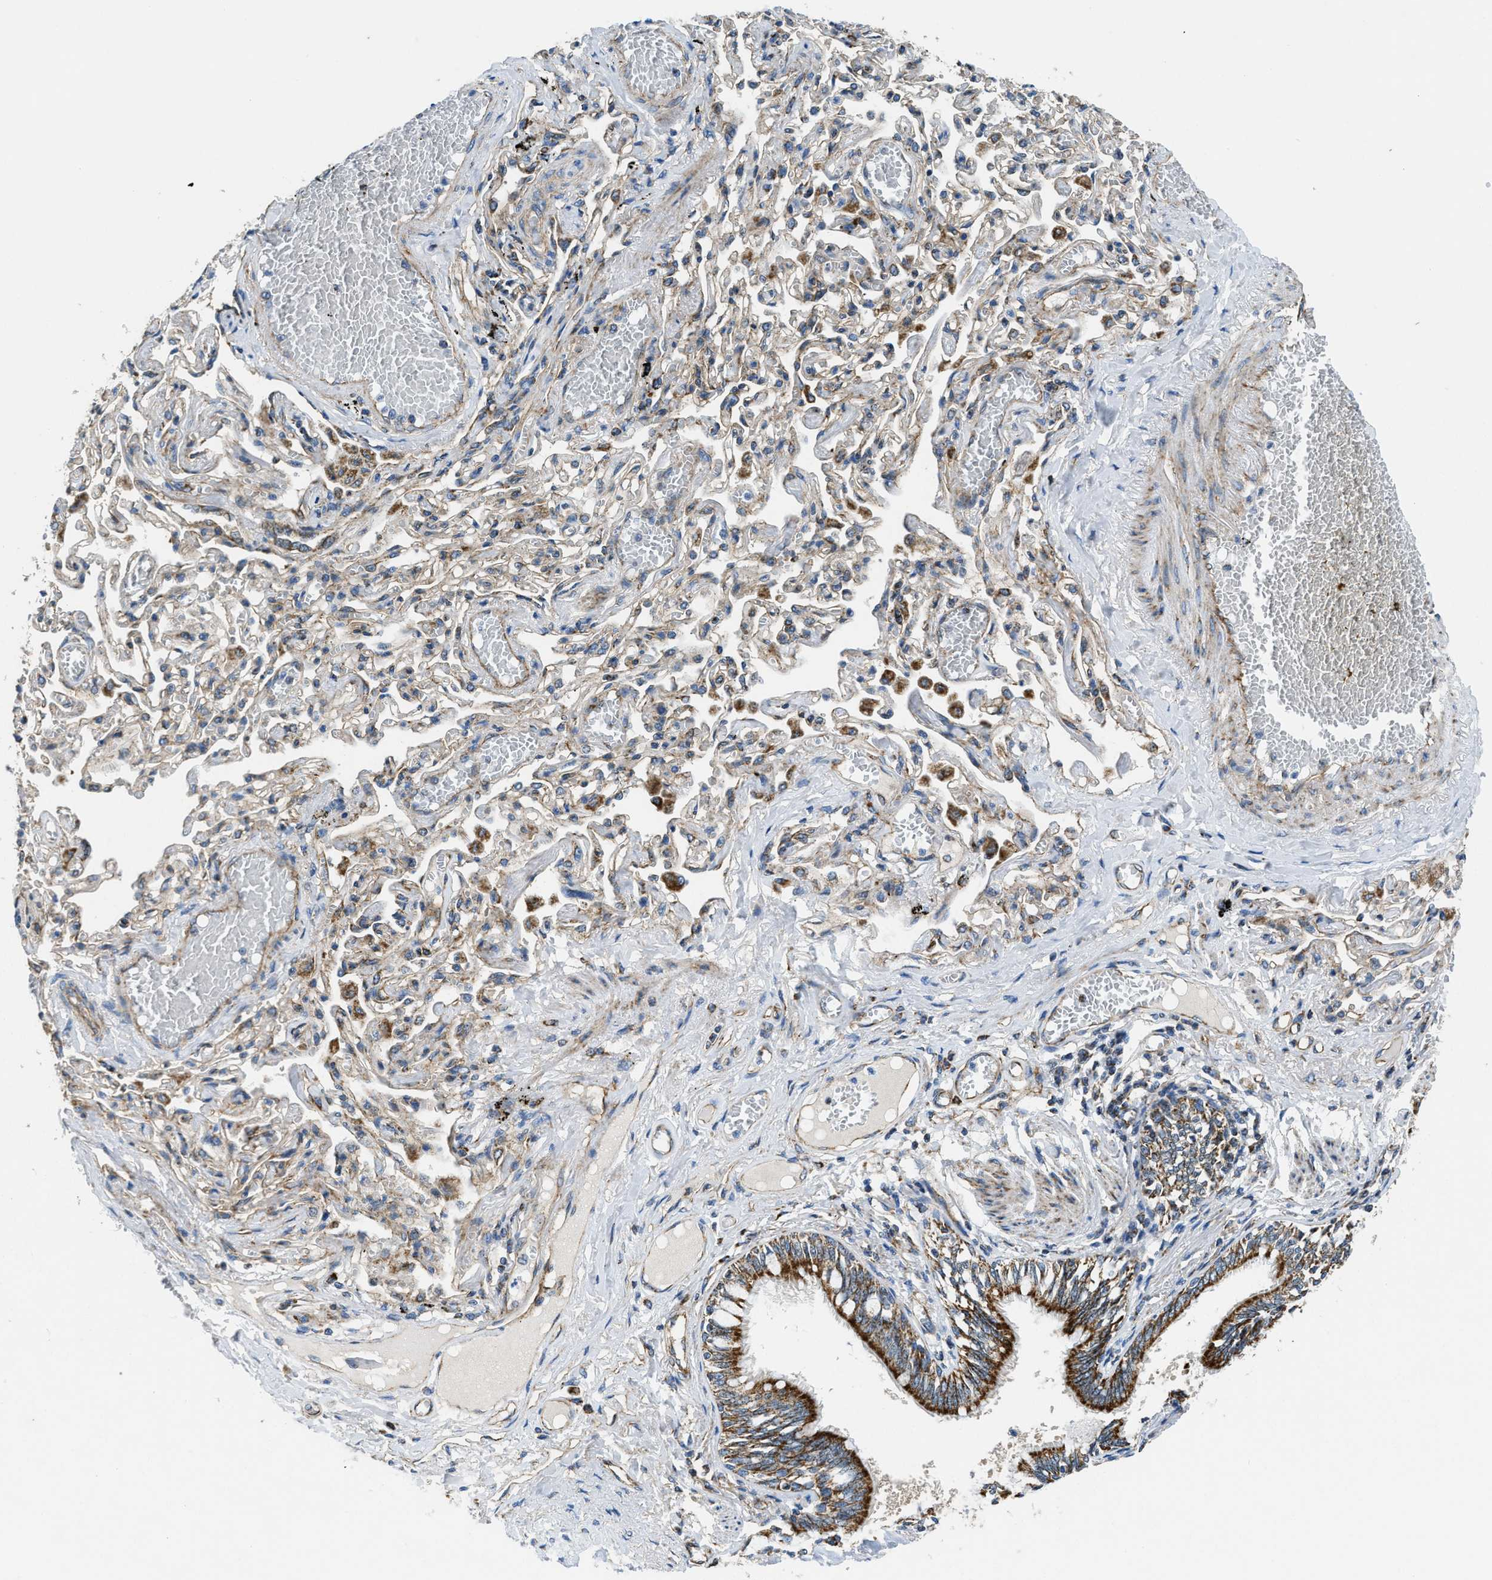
{"staining": {"intensity": "moderate", "quantity": ">75%", "location": "cytoplasmic/membranous"}, "tissue": "bronchus", "cell_type": "Respiratory epithelial cells", "image_type": "normal", "snomed": [{"axis": "morphology", "description": "Normal tissue, NOS"}, {"axis": "morphology", "description": "Inflammation, NOS"}, {"axis": "topography", "description": "Cartilage tissue"}, {"axis": "topography", "description": "Lung"}], "caption": "A brown stain highlights moderate cytoplasmic/membranous staining of a protein in respiratory epithelial cells of normal bronchus. (IHC, brightfield microscopy, high magnification).", "gene": "STK33", "patient": {"sex": "male", "age": 71}}